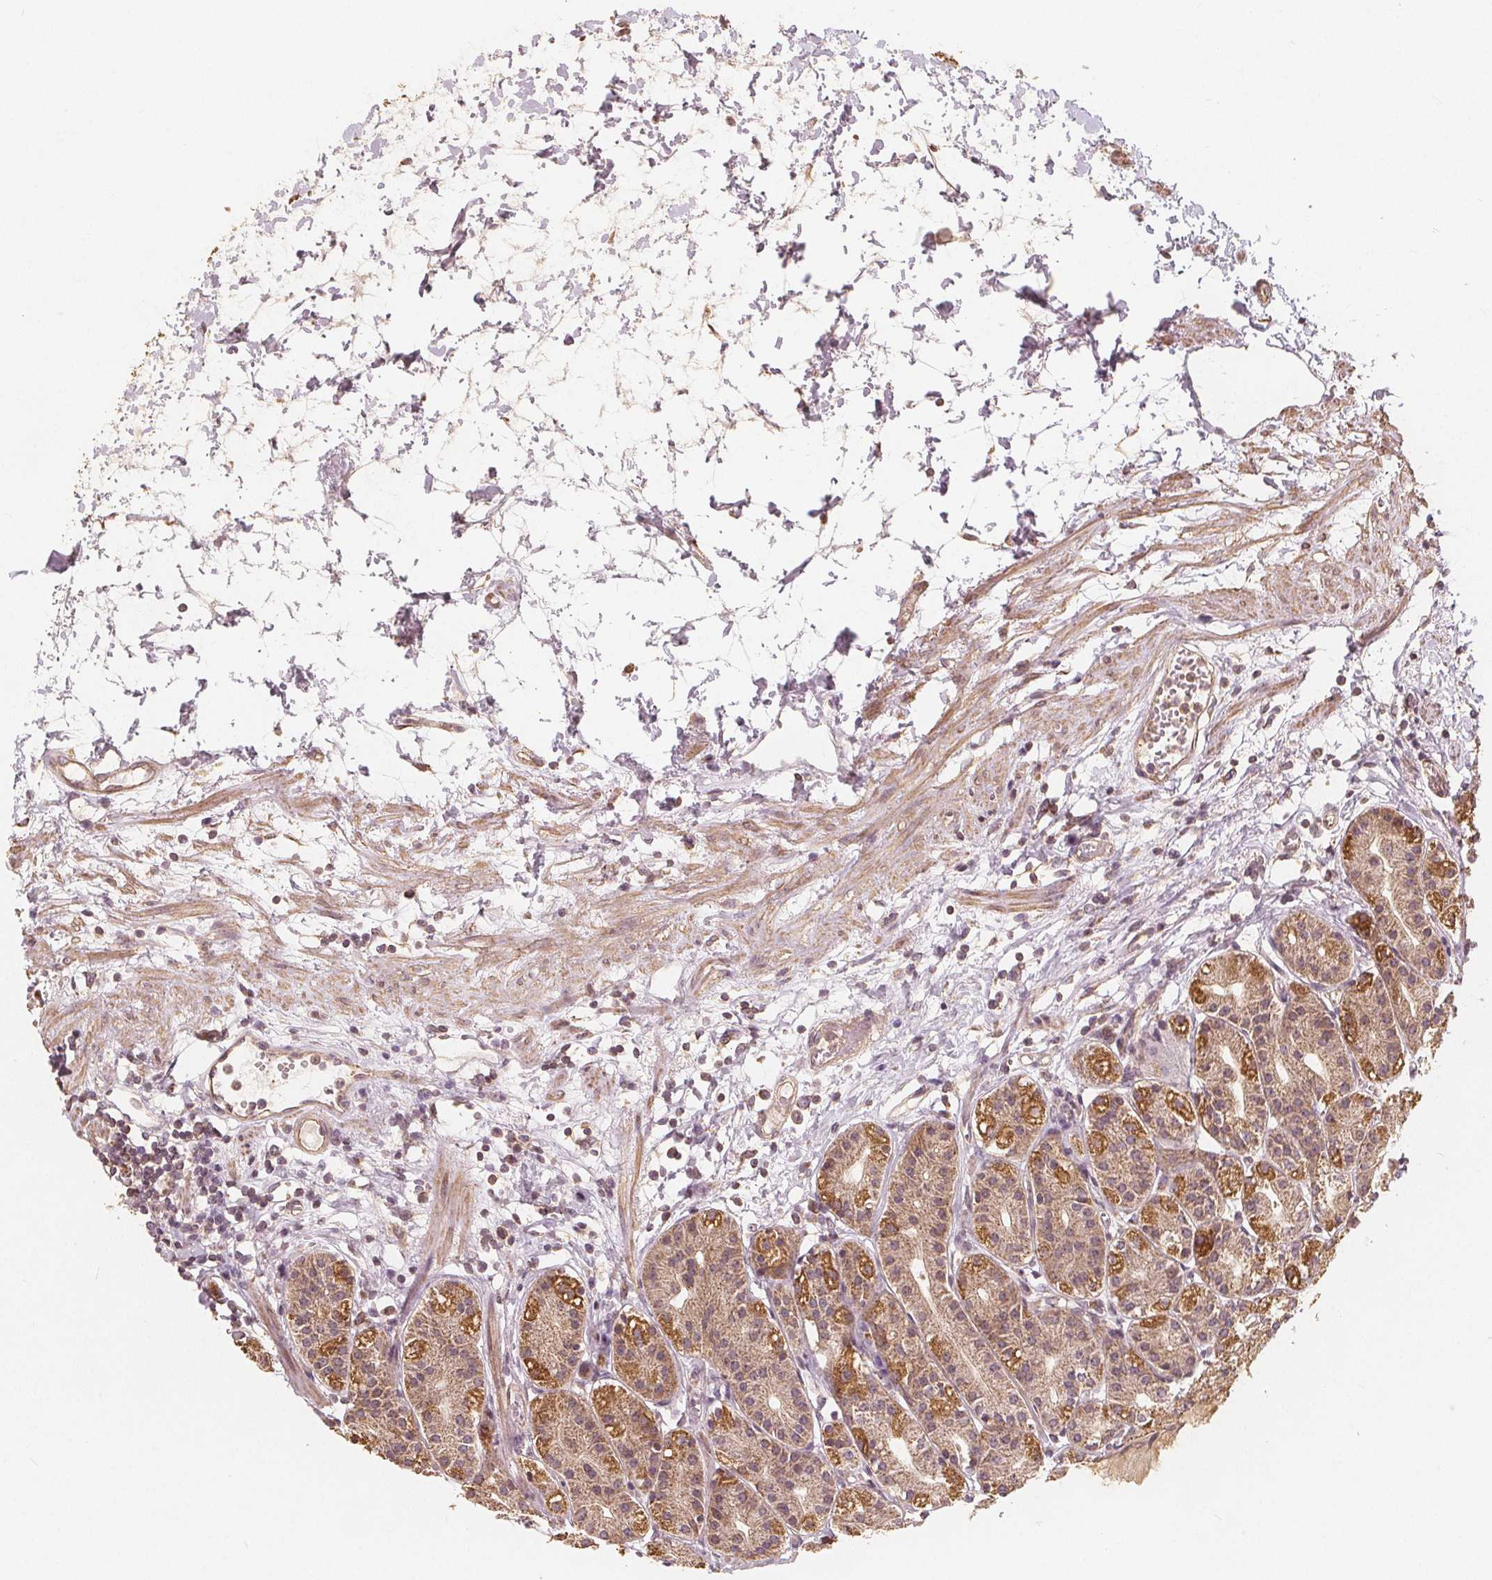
{"staining": {"intensity": "strong", "quantity": "25%-75%", "location": "cytoplasmic/membranous"}, "tissue": "stomach", "cell_type": "Glandular cells", "image_type": "normal", "snomed": [{"axis": "morphology", "description": "Normal tissue, NOS"}, {"axis": "topography", "description": "Skeletal muscle"}, {"axis": "topography", "description": "Stomach"}], "caption": "A high amount of strong cytoplasmic/membranous positivity is identified in about 25%-75% of glandular cells in benign stomach. The staining was performed using DAB, with brown indicating positive protein expression. Nuclei are stained blue with hematoxylin.", "gene": "PEX26", "patient": {"sex": "female", "age": 57}}